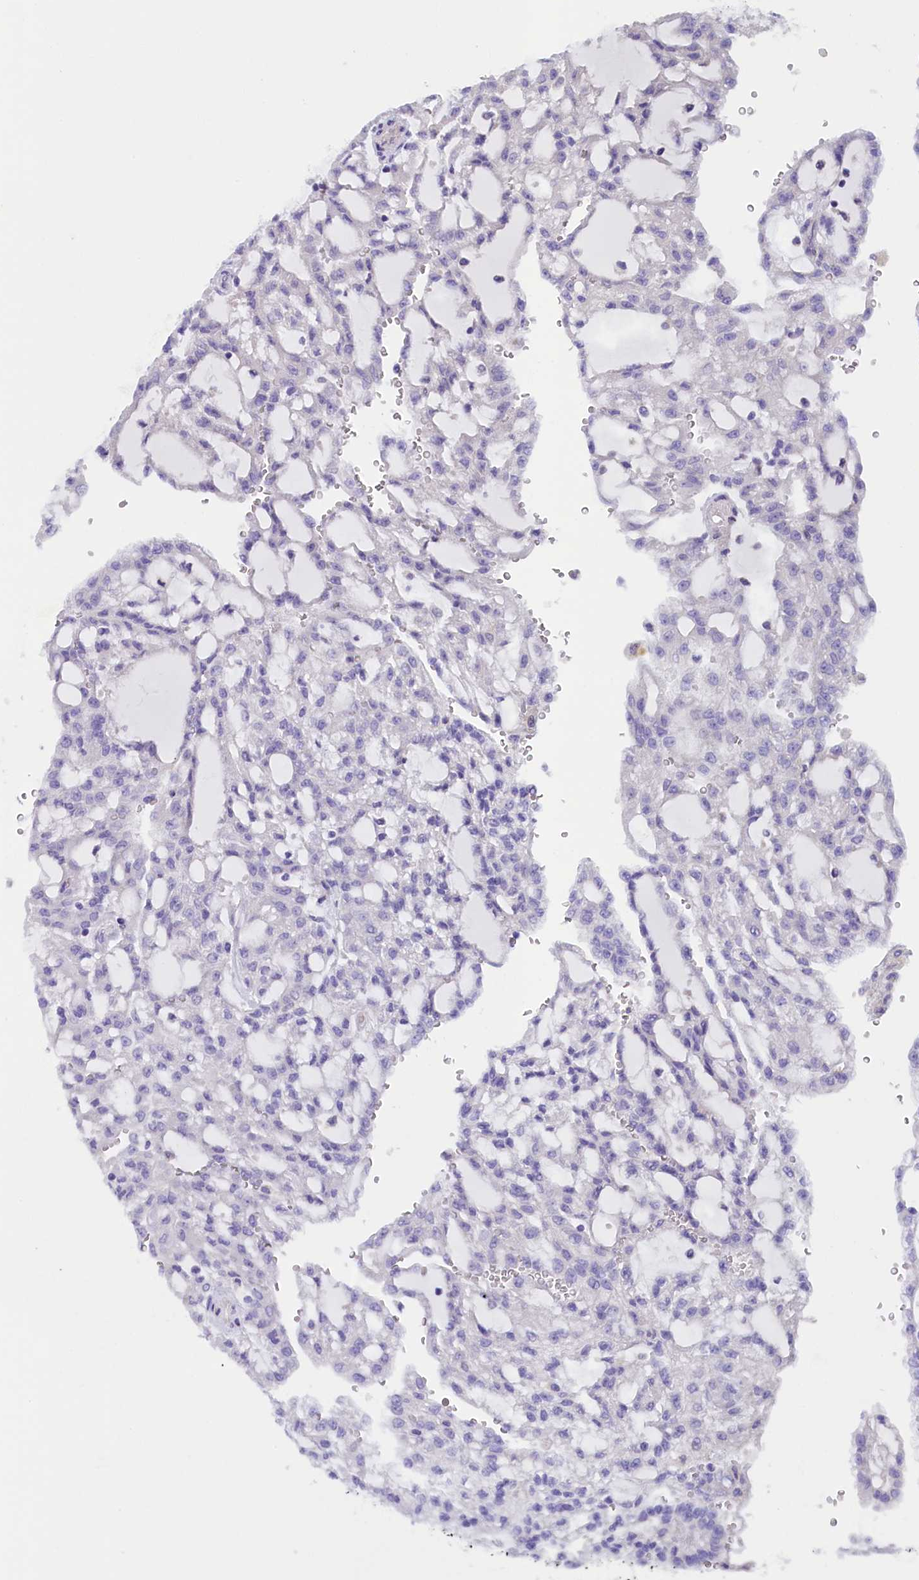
{"staining": {"intensity": "negative", "quantity": "none", "location": "none"}, "tissue": "renal cancer", "cell_type": "Tumor cells", "image_type": "cancer", "snomed": [{"axis": "morphology", "description": "Adenocarcinoma, NOS"}, {"axis": "topography", "description": "Kidney"}], "caption": "This photomicrograph is of adenocarcinoma (renal) stained with IHC to label a protein in brown with the nuclei are counter-stained blue. There is no expression in tumor cells.", "gene": "GPR108", "patient": {"sex": "male", "age": 63}}